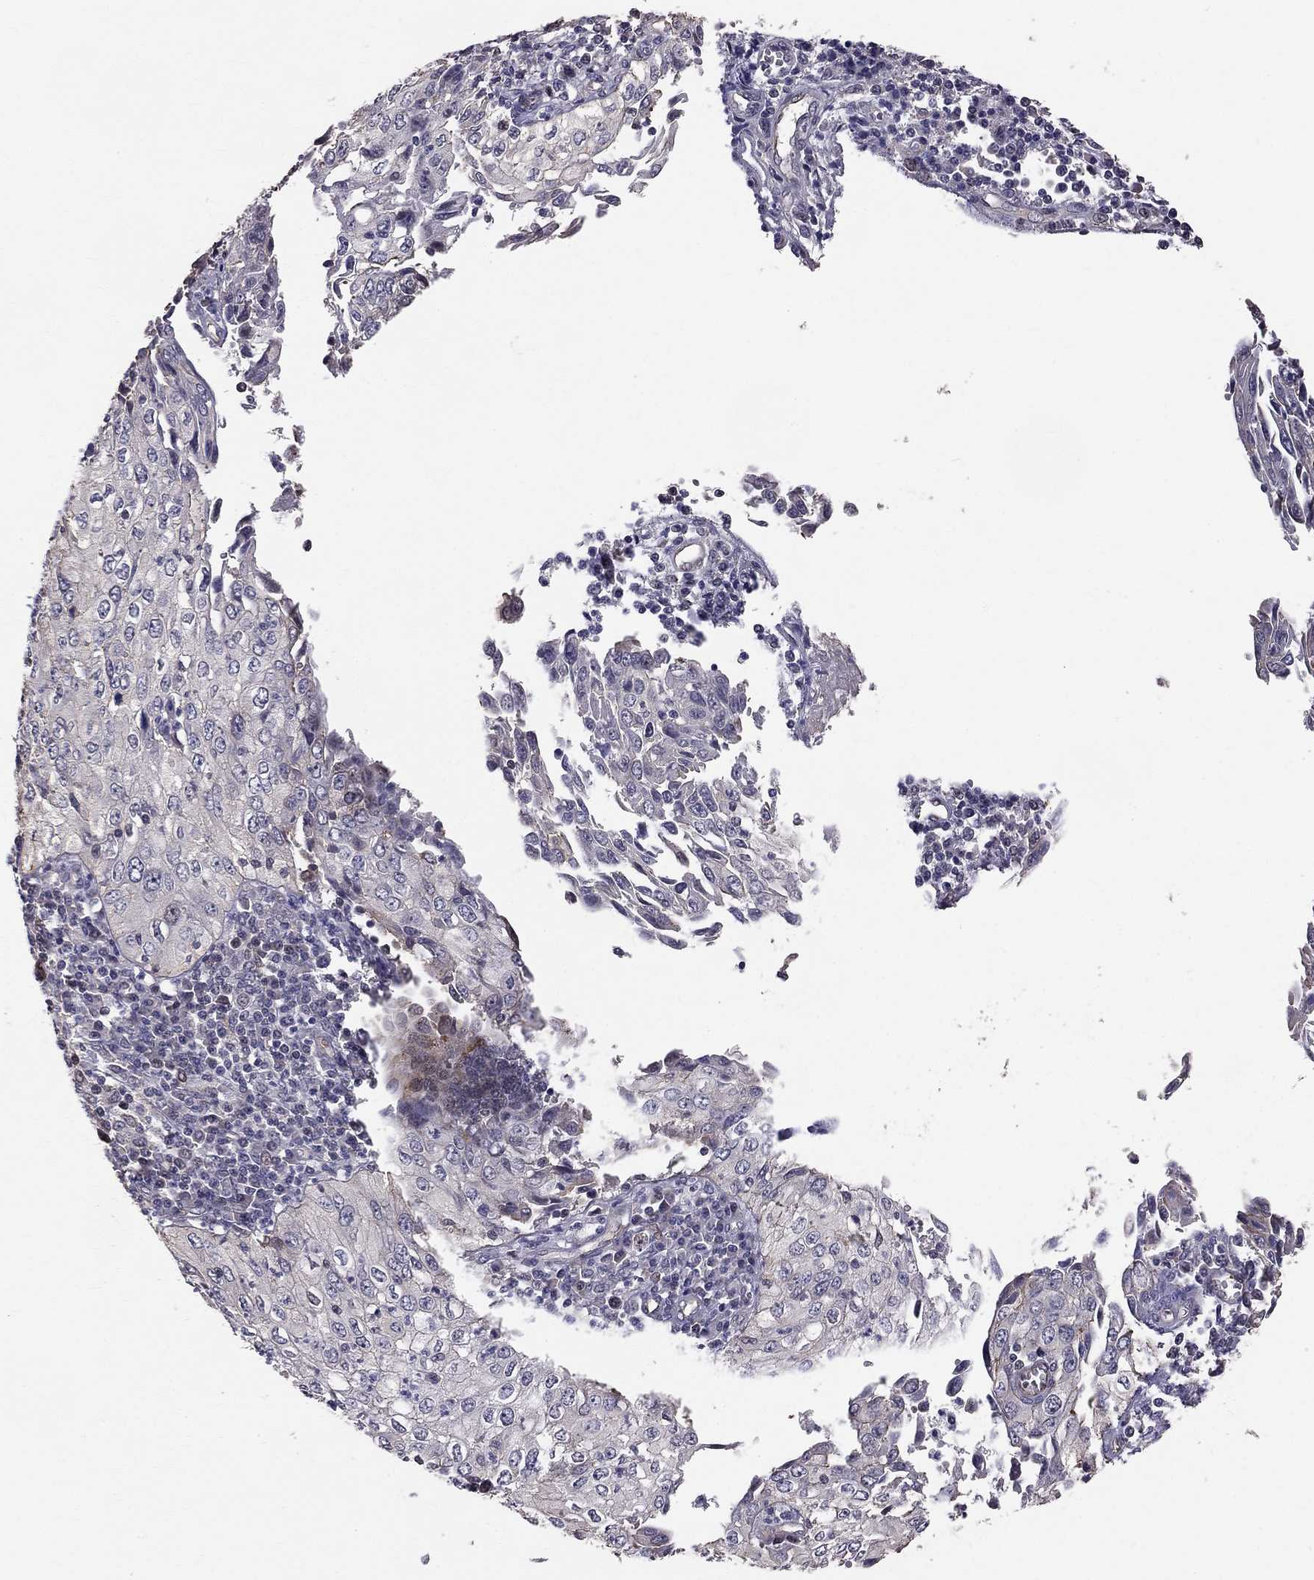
{"staining": {"intensity": "negative", "quantity": "none", "location": "none"}, "tissue": "cervical cancer", "cell_type": "Tumor cells", "image_type": "cancer", "snomed": [{"axis": "morphology", "description": "Squamous cell carcinoma, NOS"}, {"axis": "topography", "description": "Cervix"}], "caption": "A micrograph of human cervical squamous cell carcinoma is negative for staining in tumor cells.", "gene": "GJB4", "patient": {"sex": "female", "age": 24}}